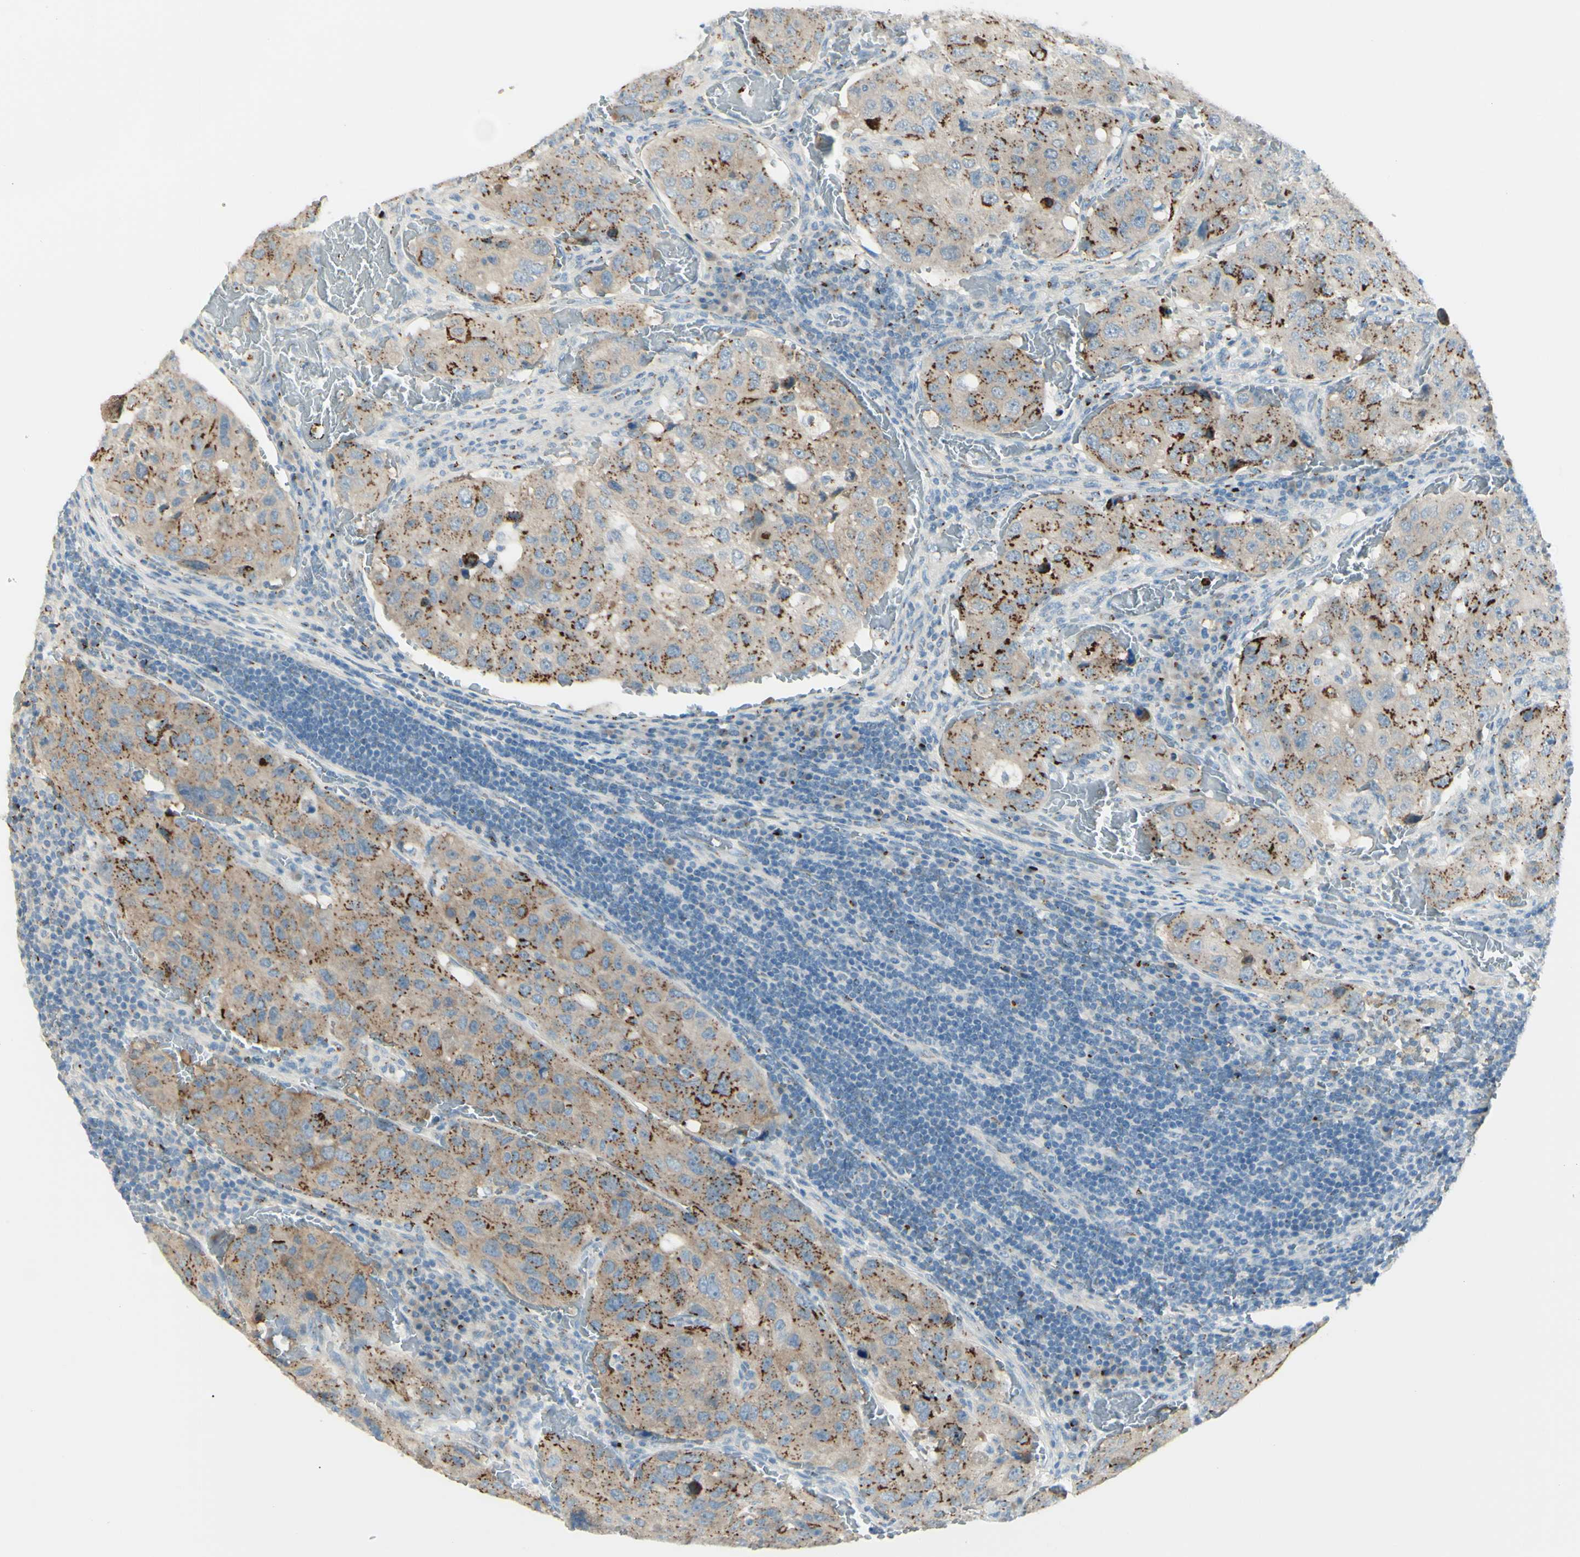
{"staining": {"intensity": "strong", "quantity": "25%-75%", "location": "cytoplasmic/membranous"}, "tissue": "urothelial cancer", "cell_type": "Tumor cells", "image_type": "cancer", "snomed": [{"axis": "morphology", "description": "Urothelial carcinoma, High grade"}, {"axis": "topography", "description": "Lymph node"}, {"axis": "topography", "description": "Urinary bladder"}], "caption": "Urothelial cancer stained for a protein (brown) displays strong cytoplasmic/membranous positive expression in about 25%-75% of tumor cells.", "gene": "B4GALT1", "patient": {"sex": "male", "age": 51}}